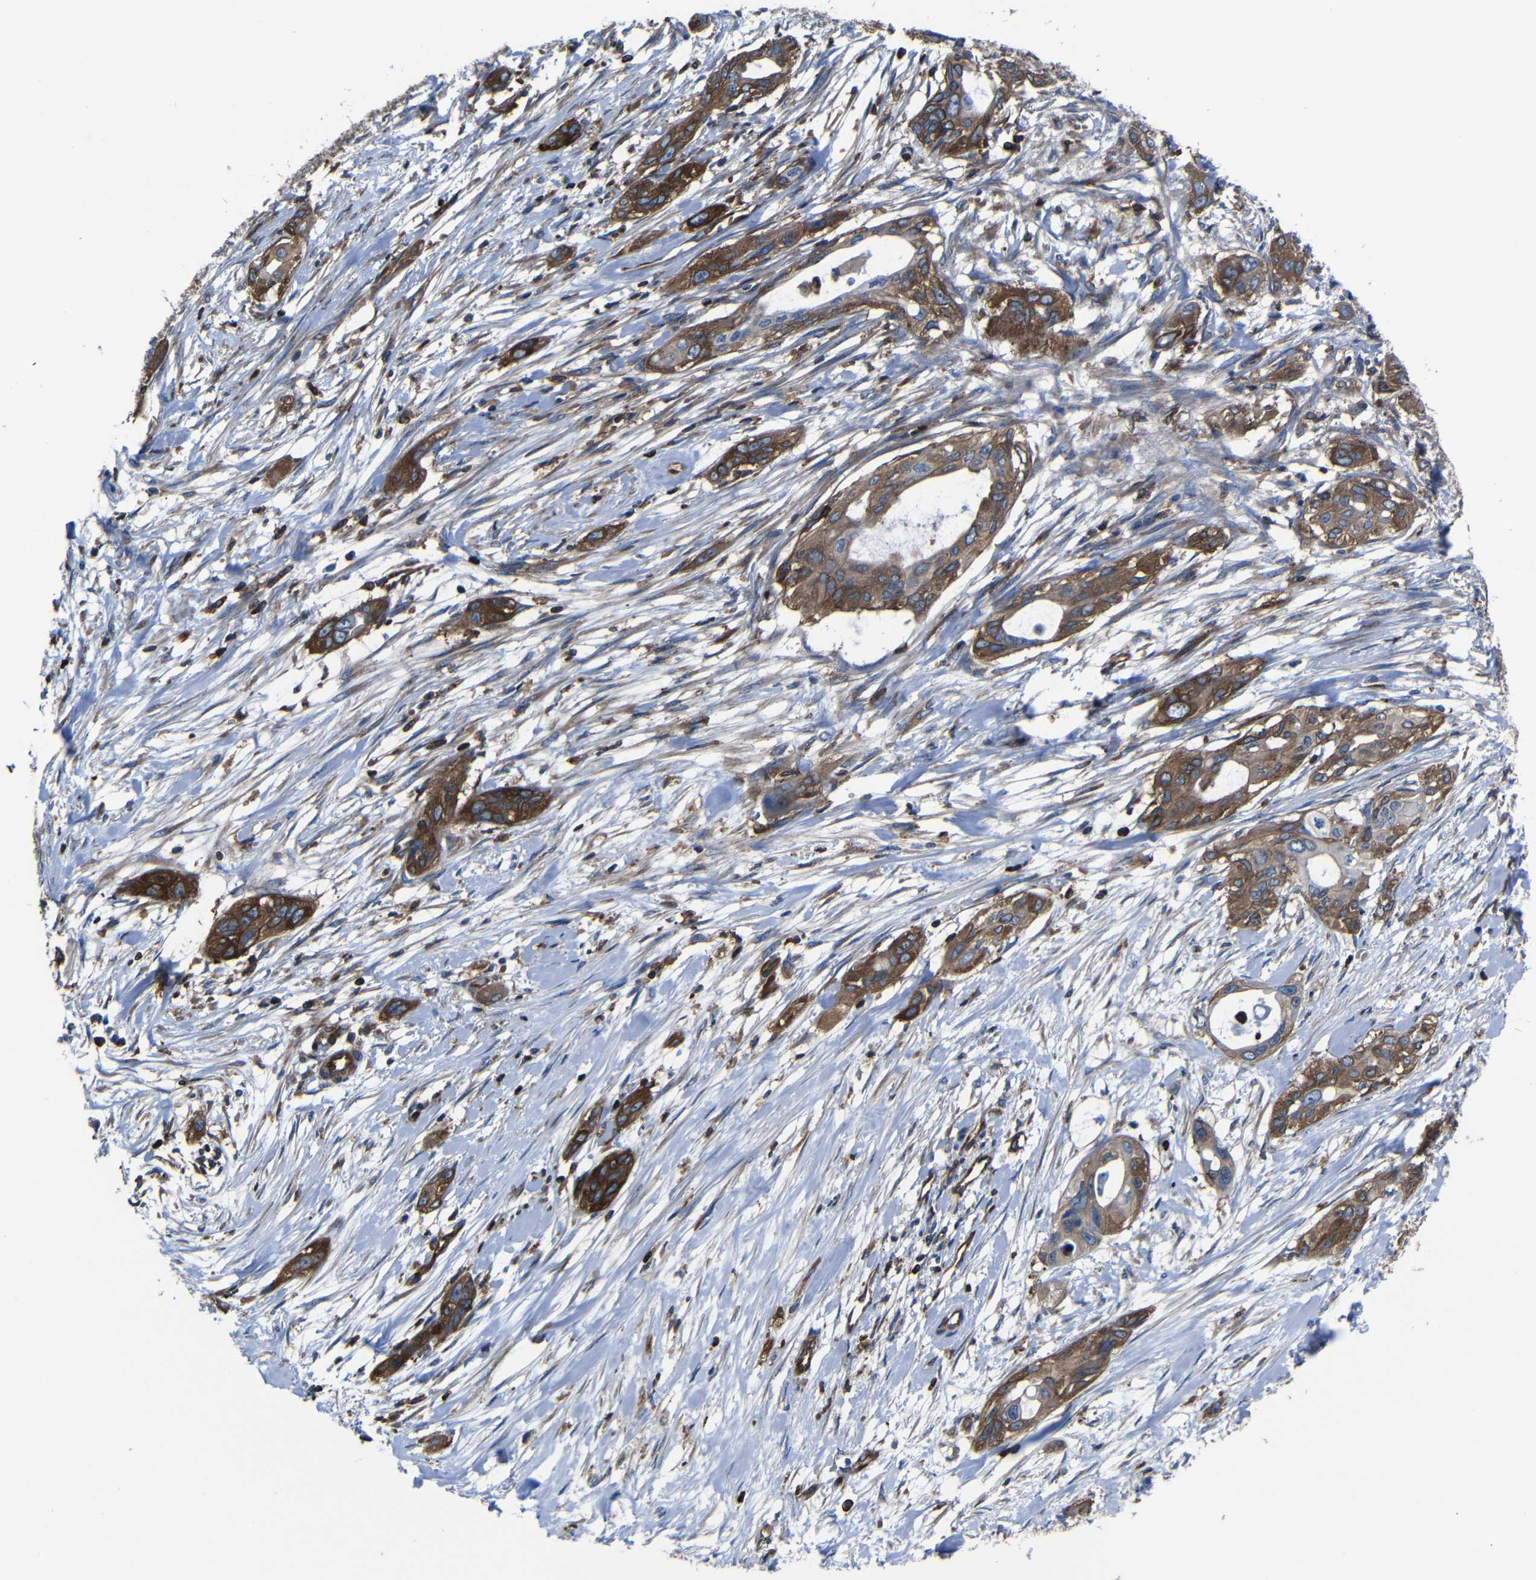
{"staining": {"intensity": "strong", "quantity": ">75%", "location": "cytoplasmic/membranous"}, "tissue": "pancreatic cancer", "cell_type": "Tumor cells", "image_type": "cancer", "snomed": [{"axis": "morphology", "description": "Adenocarcinoma, NOS"}, {"axis": "topography", "description": "Pancreas"}], "caption": "Tumor cells display high levels of strong cytoplasmic/membranous staining in approximately >75% of cells in human pancreatic cancer.", "gene": "ARHGEF1", "patient": {"sex": "female", "age": 60}}